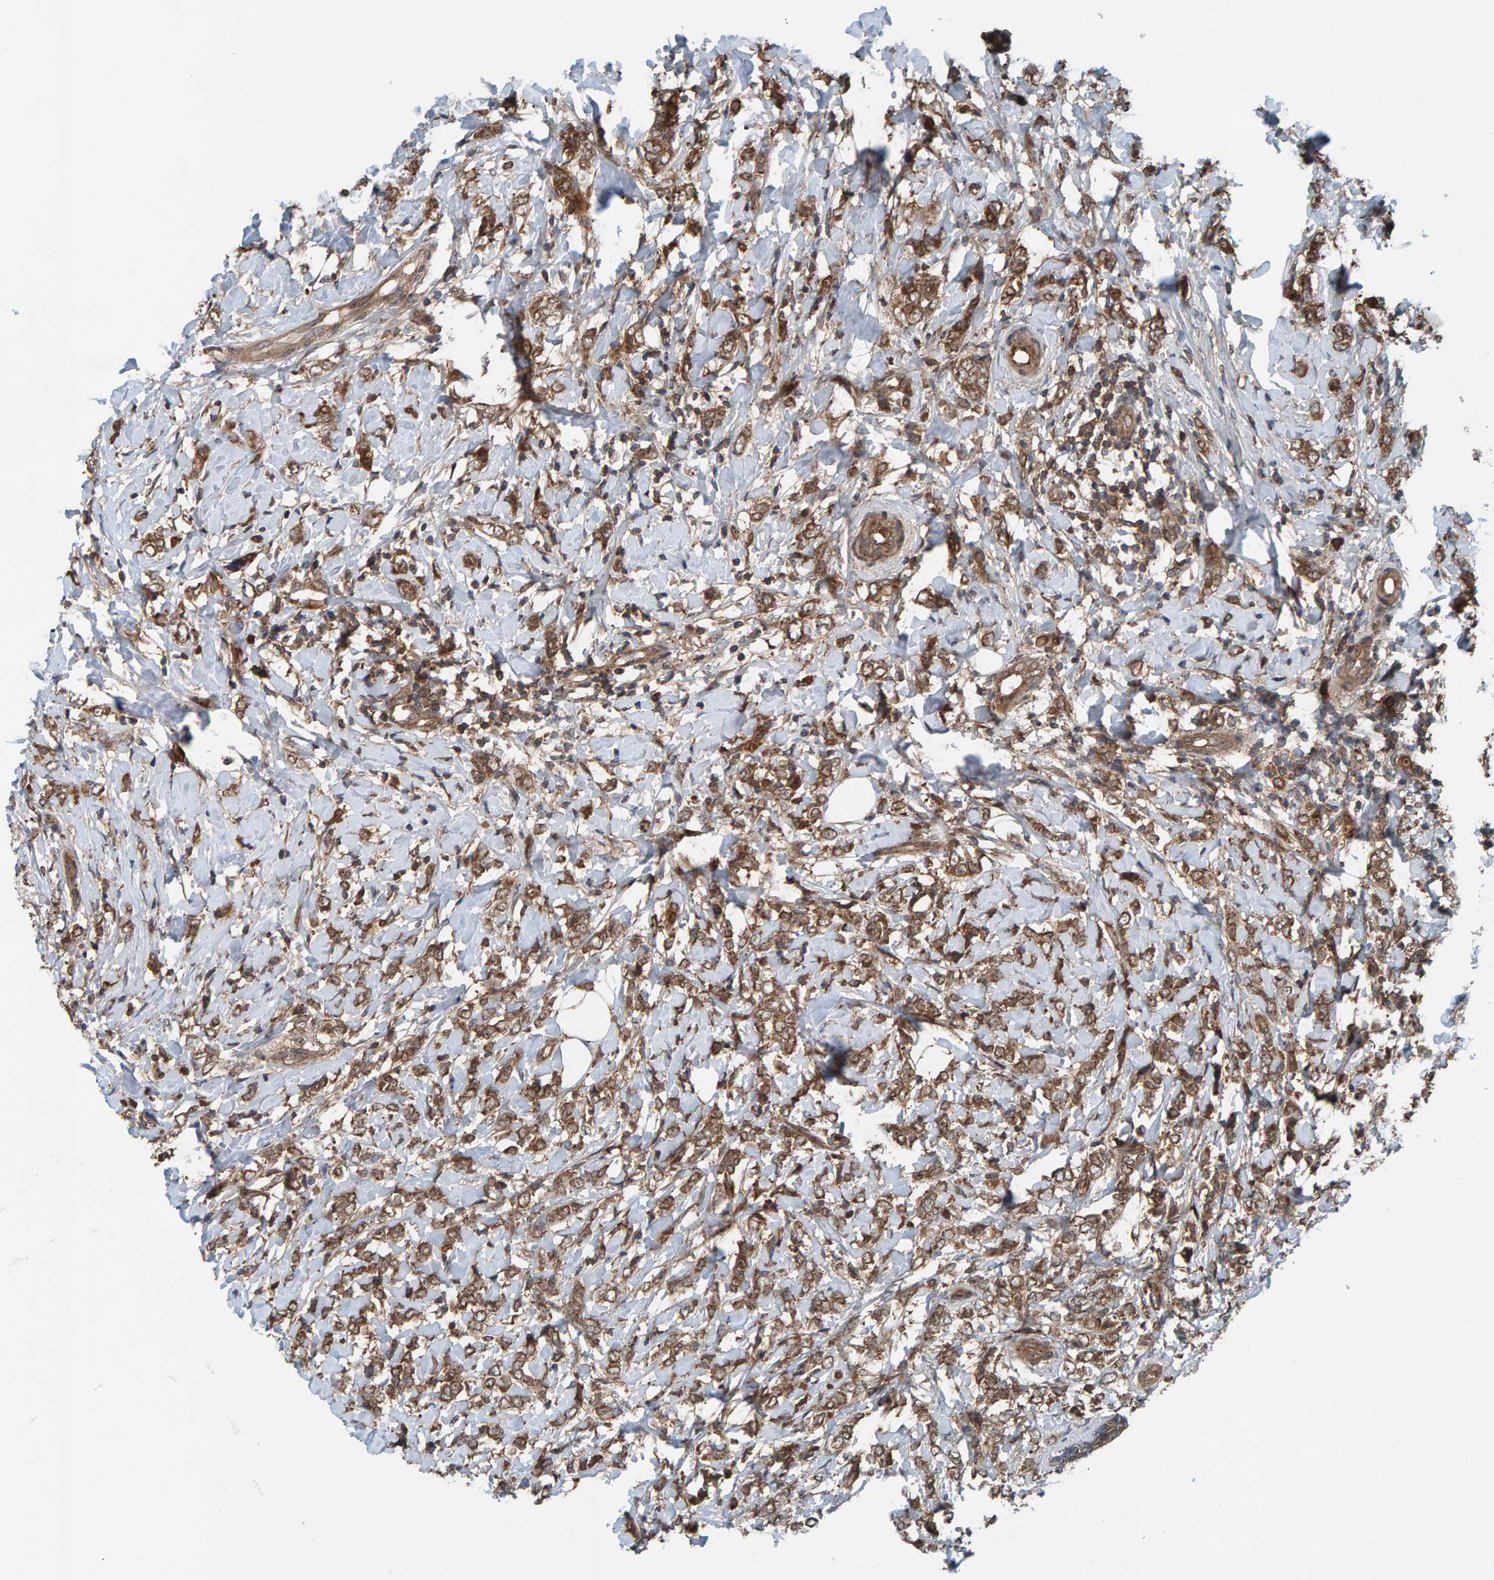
{"staining": {"intensity": "moderate", "quantity": ">75%", "location": "cytoplasmic/membranous"}, "tissue": "breast cancer", "cell_type": "Tumor cells", "image_type": "cancer", "snomed": [{"axis": "morphology", "description": "Normal tissue, NOS"}, {"axis": "morphology", "description": "Lobular carcinoma"}, {"axis": "topography", "description": "Breast"}], "caption": "A high-resolution image shows immunohistochemistry staining of breast lobular carcinoma, which reveals moderate cytoplasmic/membranous staining in about >75% of tumor cells. The staining was performed using DAB (3,3'-diaminobenzidine), with brown indicating positive protein expression. Nuclei are stained blue with hematoxylin.", "gene": "CUEDC1", "patient": {"sex": "female", "age": 47}}